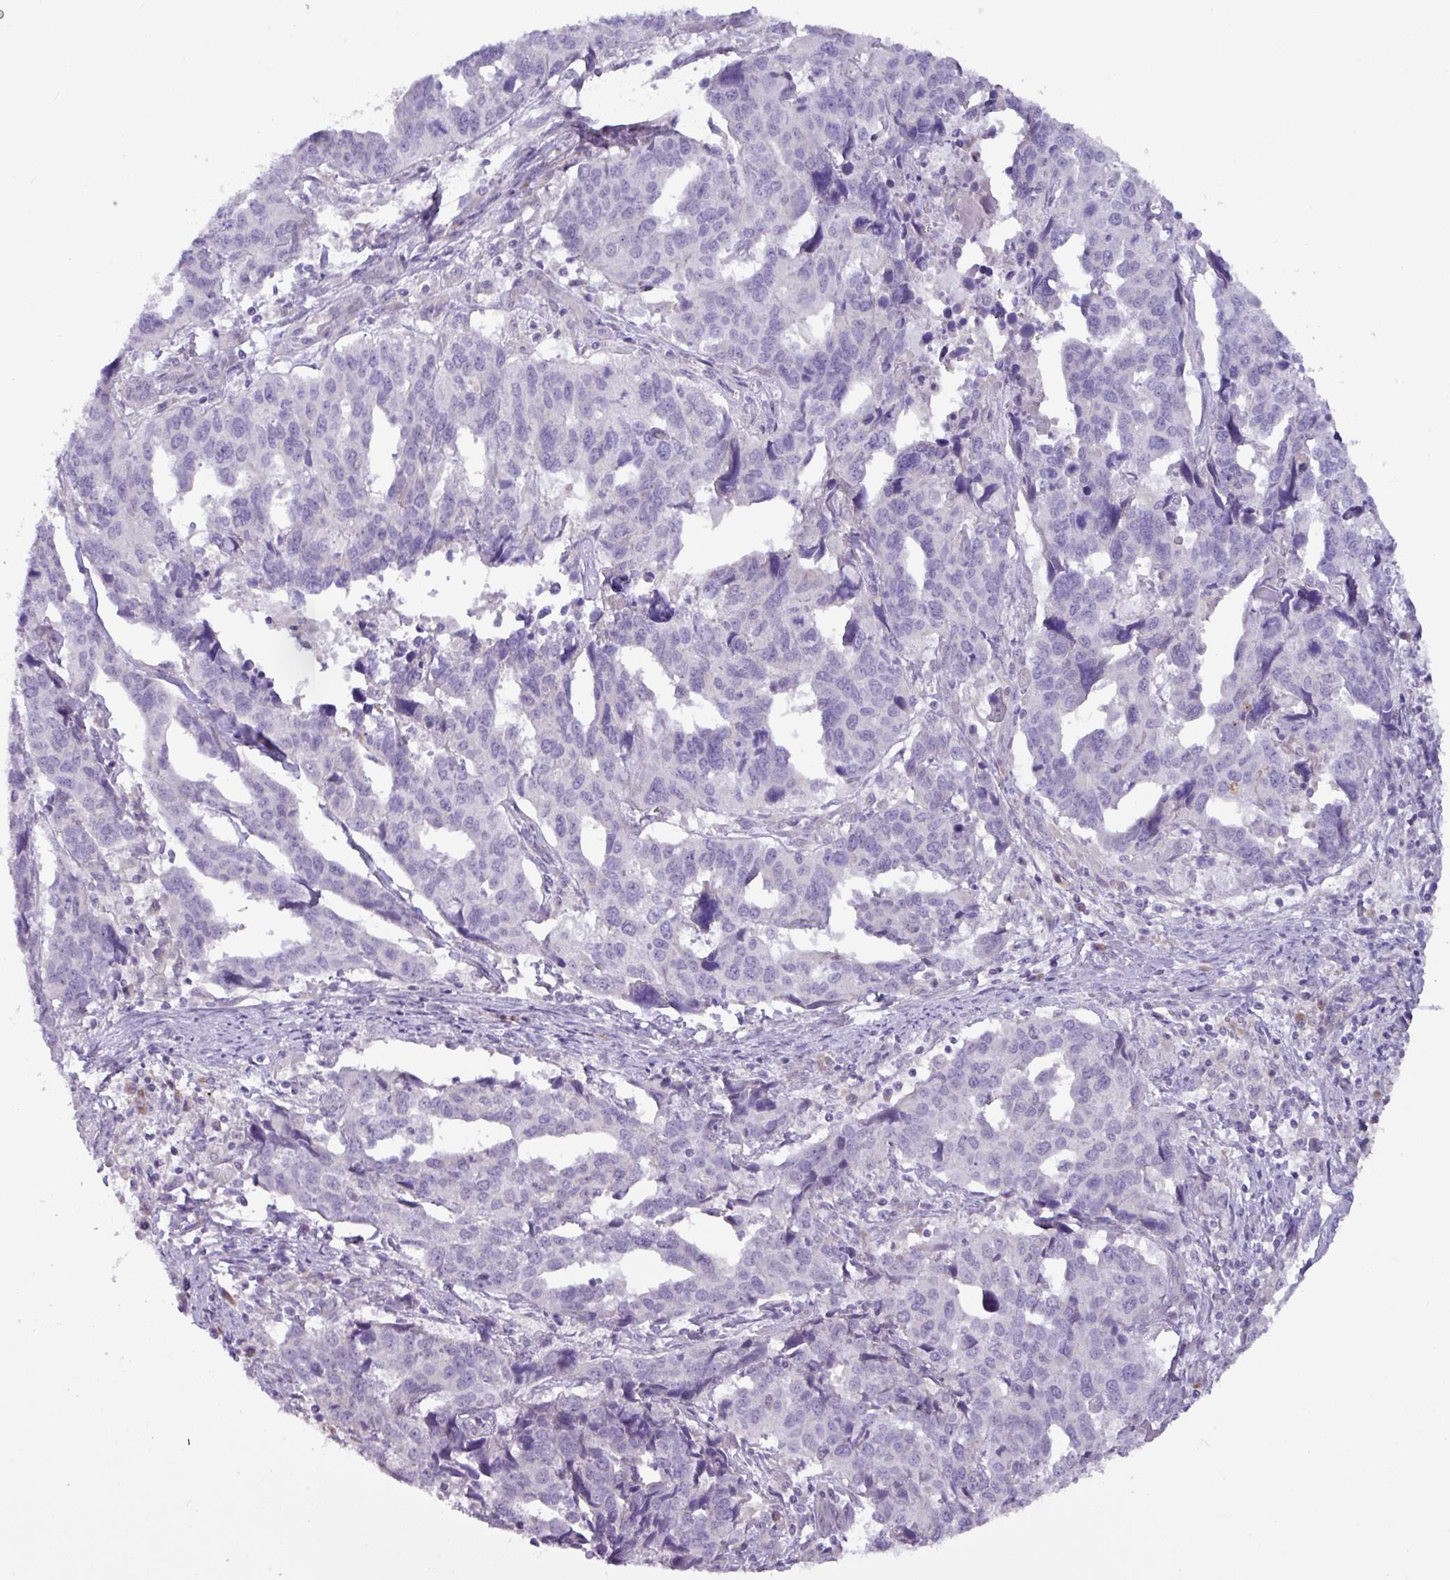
{"staining": {"intensity": "negative", "quantity": "none", "location": "none"}, "tissue": "endometrial cancer", "cell_type": "Tumor cells", "image_type": "cancer", "snomed": [{"axis": "morphology", "description": "Adenocarcinoma, NOS"}, {"axis": "topography", "description": "Endometrium"}], "caption": "A histopathology image of adenocarcinoma (endometrial) stained for a protein demonstrates no brown staining in tumor cells. (Immunohistochemistry (ihc), brightfield microscopy, high magnification).", "gene": "ZNF524", "patient": {"sex": "female", "age": 73}}